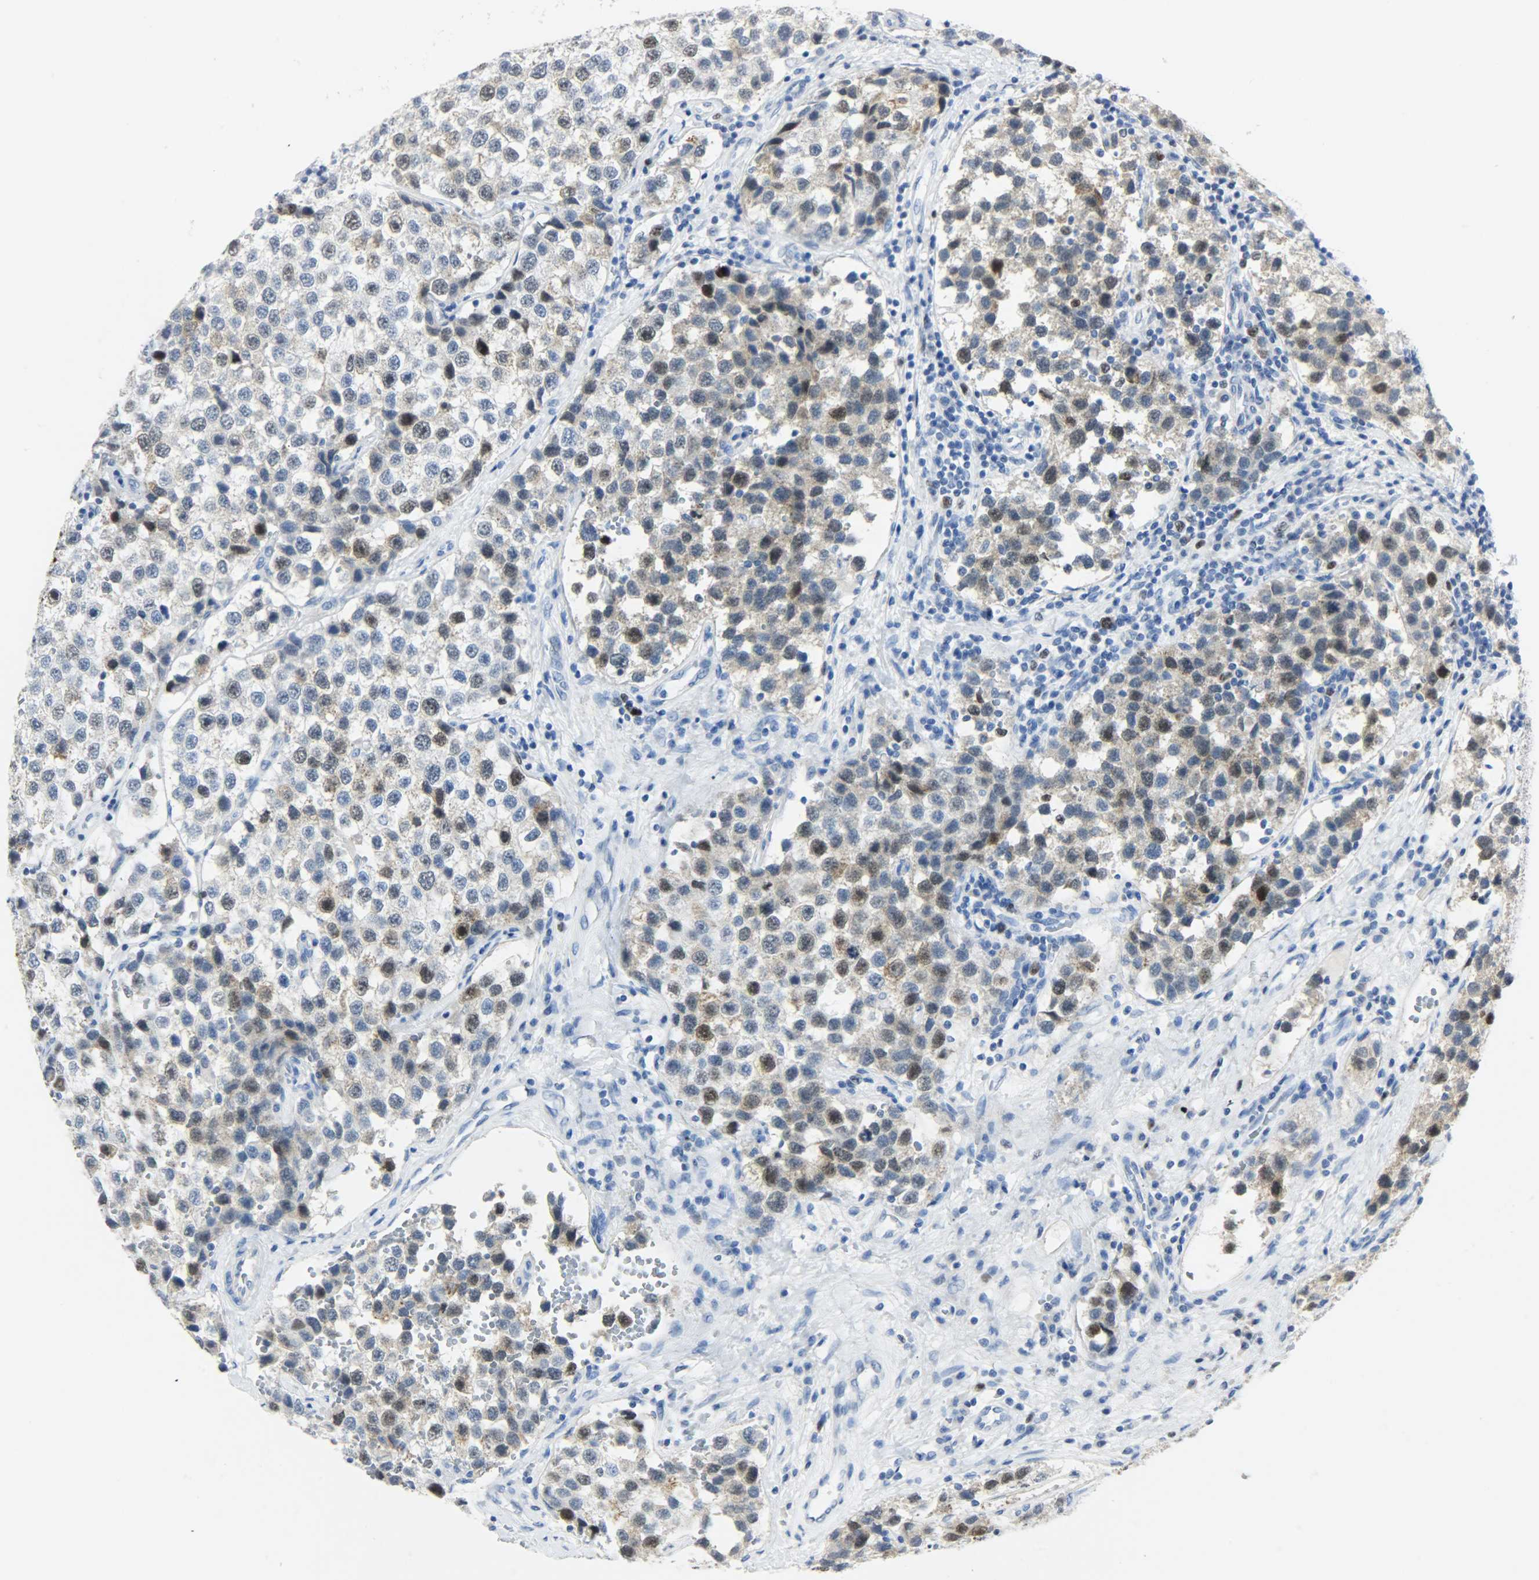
{"staining": {"intensity": "moderate", "quantity": "25%-75%", "location": "nuclear"}, "tissue": "testis cancer", "cell_type": "Tumor cells", "image_type": "cancer", "snomed": [{"axis": "morphology", "description": "Seminoma, NOS"}, {"axis": "topography", "description": "Testis"}], "caption": "This is a micrograph of immunohistochemistry staining of testis cancer, which shows moderate positivity in the nuclear of tumor cells.", "gene": "HELLS", "patient": {"sex": "male", "age": 39}}